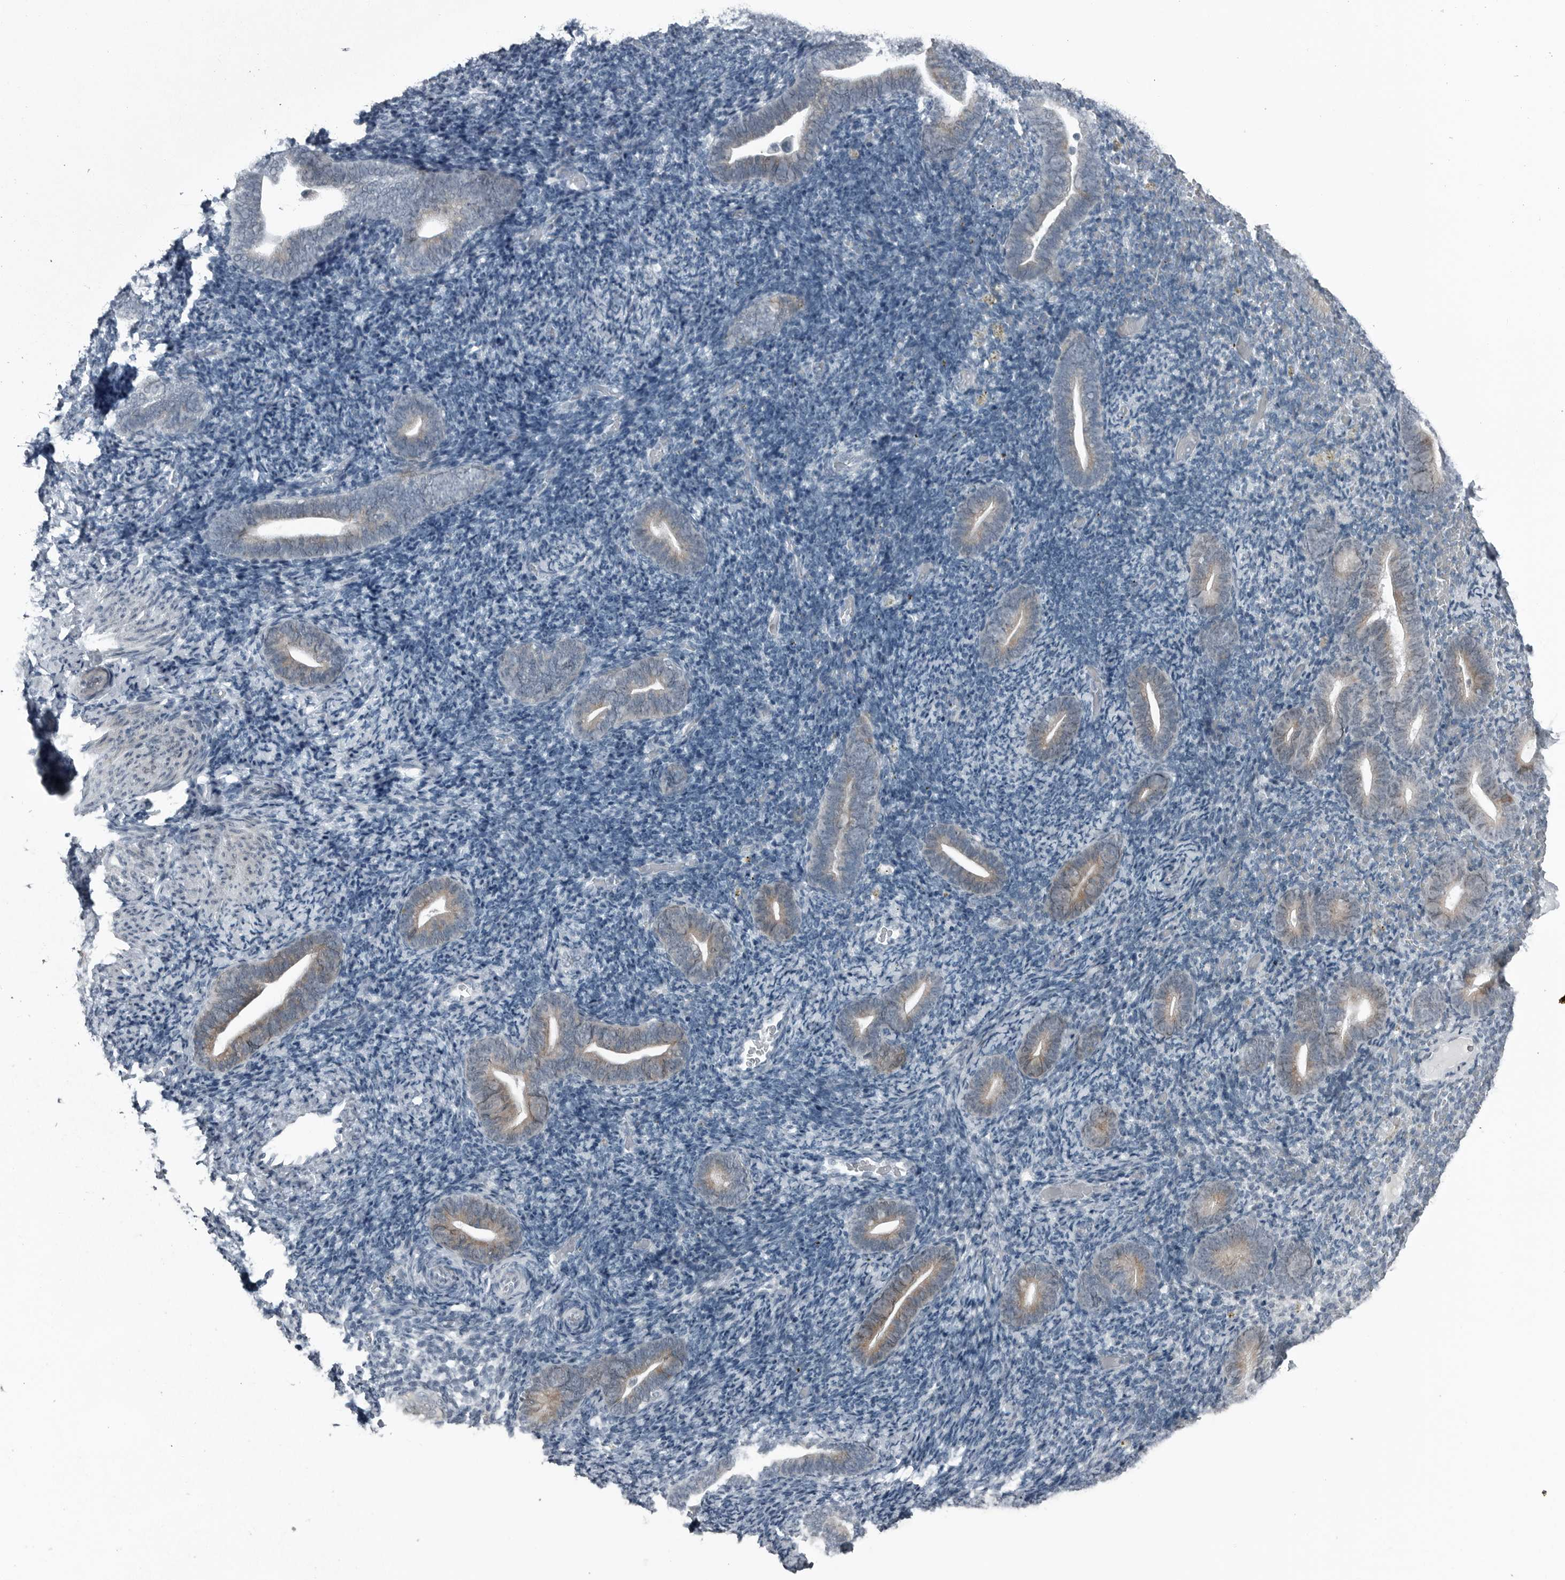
{"staining": {"intensity": "negative", "quantity": "none", "location": "none"}, "tissue": "endometrium", "cell_type": "Cells in endometrial stroma", "image_type": "normal", "snomed": [{"axis": "morphology", "description": "Normal tissue, NOS"}, {"axis": "topography", "description": "Endometrium"}], "caption": "Histopathology image shows no protein positivity in cells in endometrial stroma of unremarkable endometrium. Brightfield microscopy of immunohistochemistry (IHC) stained with DAB (brown) and hematoxylin (blue), captured at high magnification.", "gene": "DNAAF11", "patient": {"sex": "female", "age": 51}}